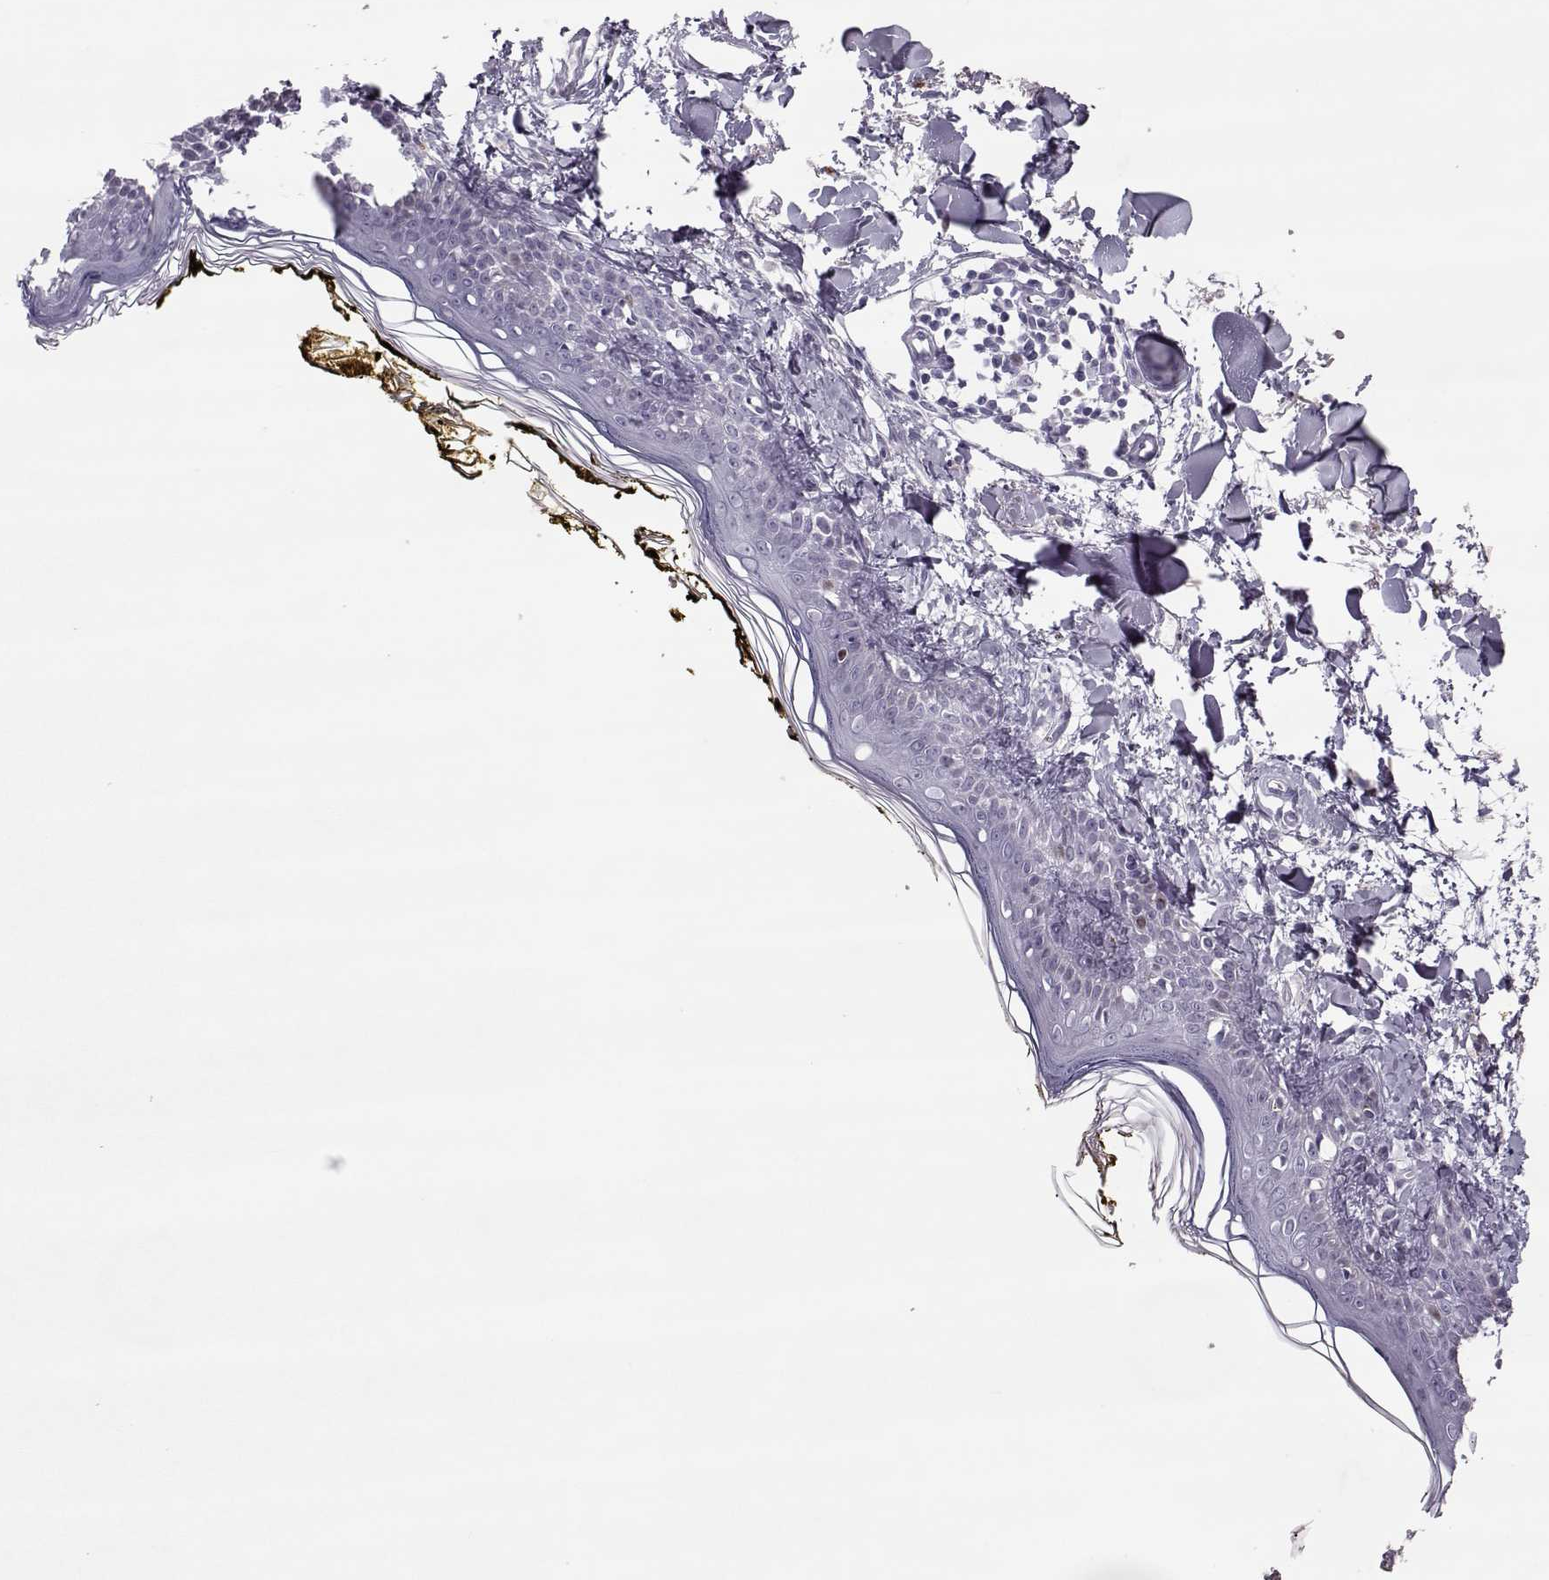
{"staining": {"intensity": "negative", "quantity": "none", "location": "none"}, "tissue": "skin", "cell_type": "Fibroblasts", "image_type": "normal", "snomed": [{"axis": "morphology", "description": "Normal tissue, NOS"}, {"axis": "topography", "description": "Skin"}], "caption": "The micrograph reveals no staining of fibroblasts in benign skin.", "gene": "SGO1", "patient": {"sex": "male", "age": 76}}